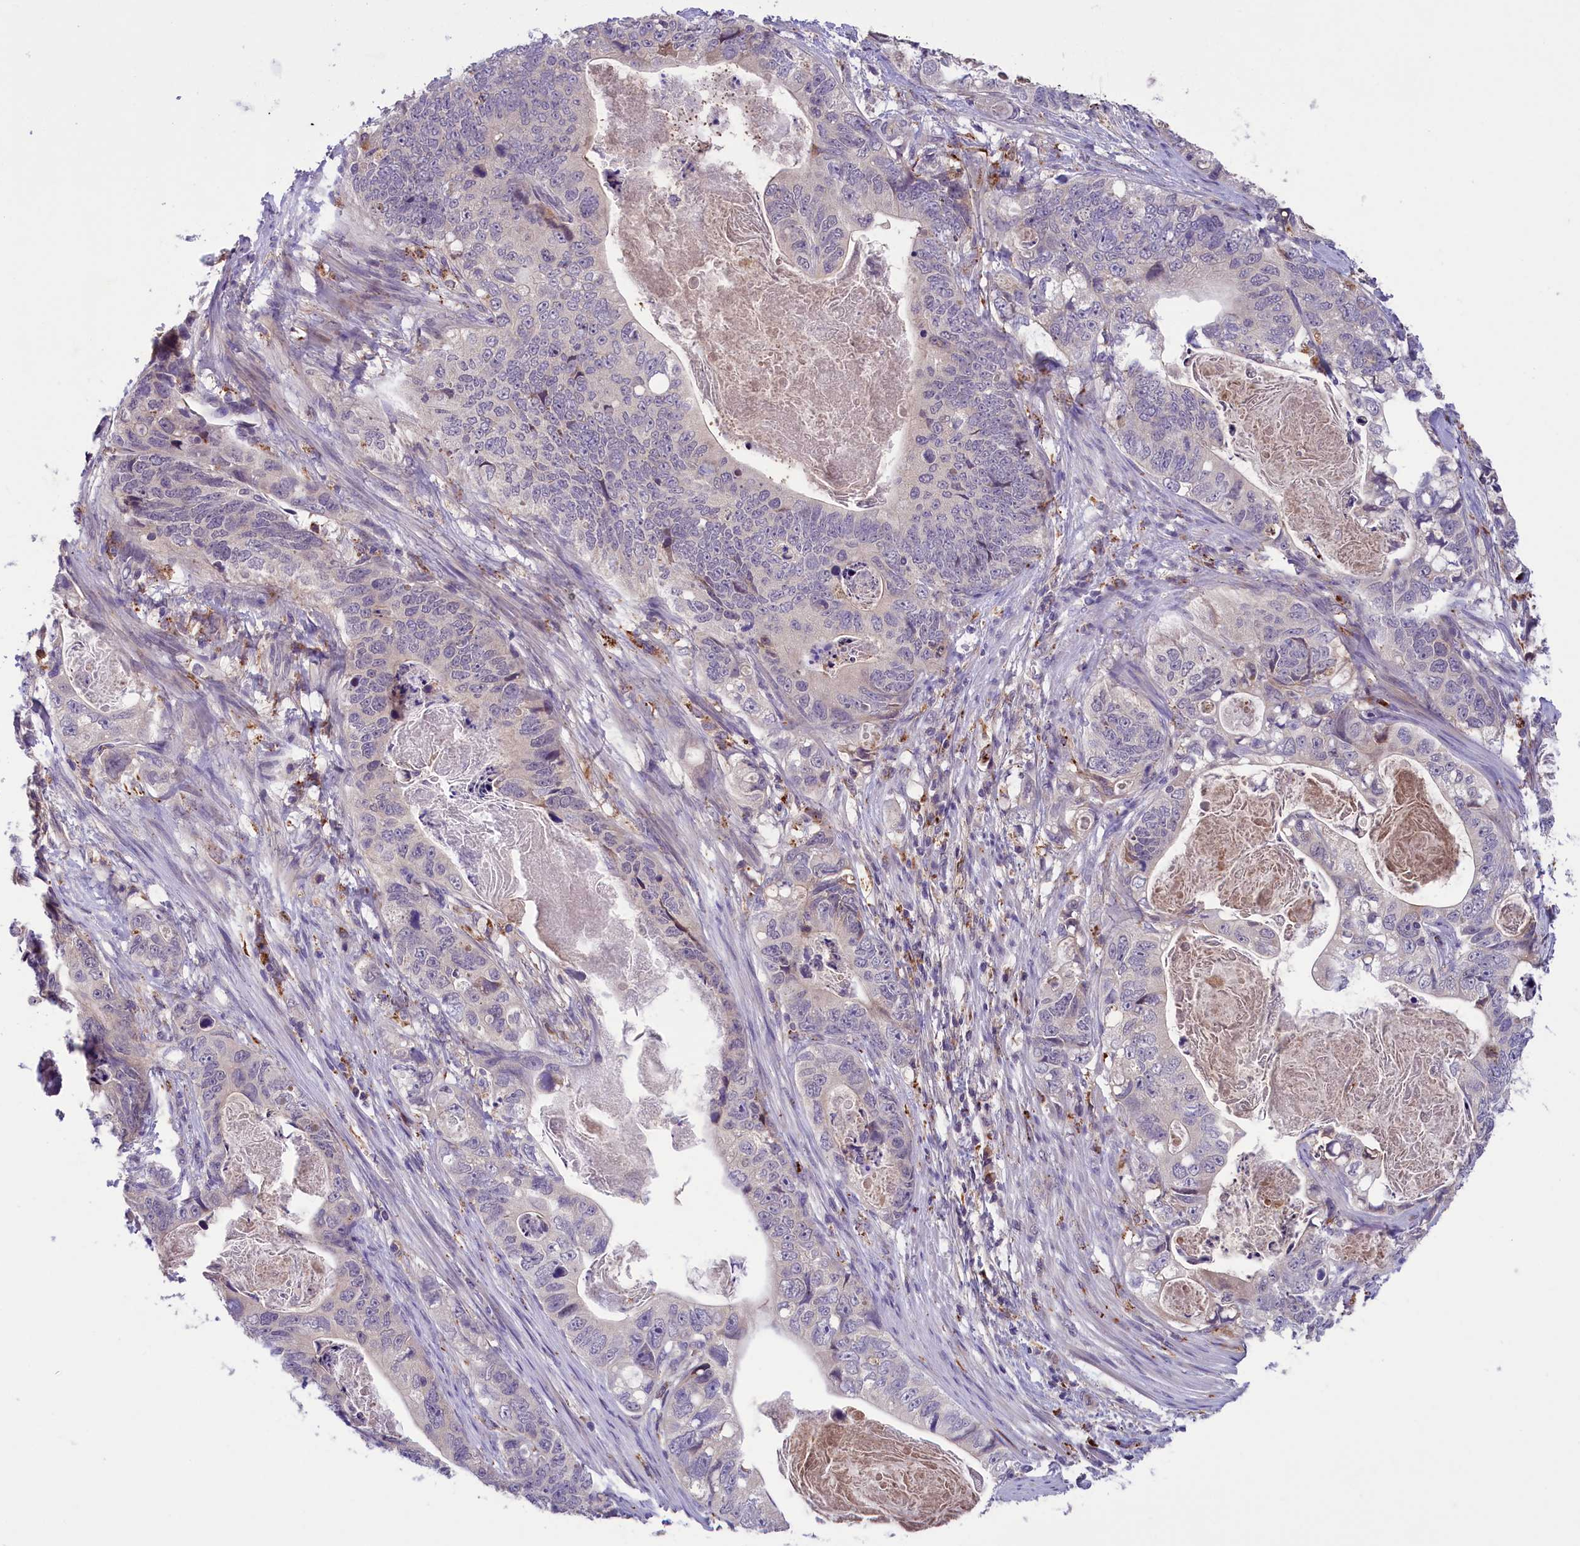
{"staining": {"intensity": "negative", "quantity": "none", "location": "none"}, "tissue": "stomach cancer", "cell_type": "Tumor cells", "image_type": "cancer", "snomed": [{"axis": "morphology", "description": "Normal tissue, NOS"}, {"axis": "morphology", "description": "Adenocarcinoma, NOS"}, {"axis": "topography", "description": "Stomach"}], "caption": "There is no significant positivity in tumor cells of adenocarcinoma (stomach). (DAB (3,3'-diaminobenzidine) immunohistochemistry with hematoxylin counter stain).", "gene": "STYX", "patient": {"sex": "female", "age": 89}}